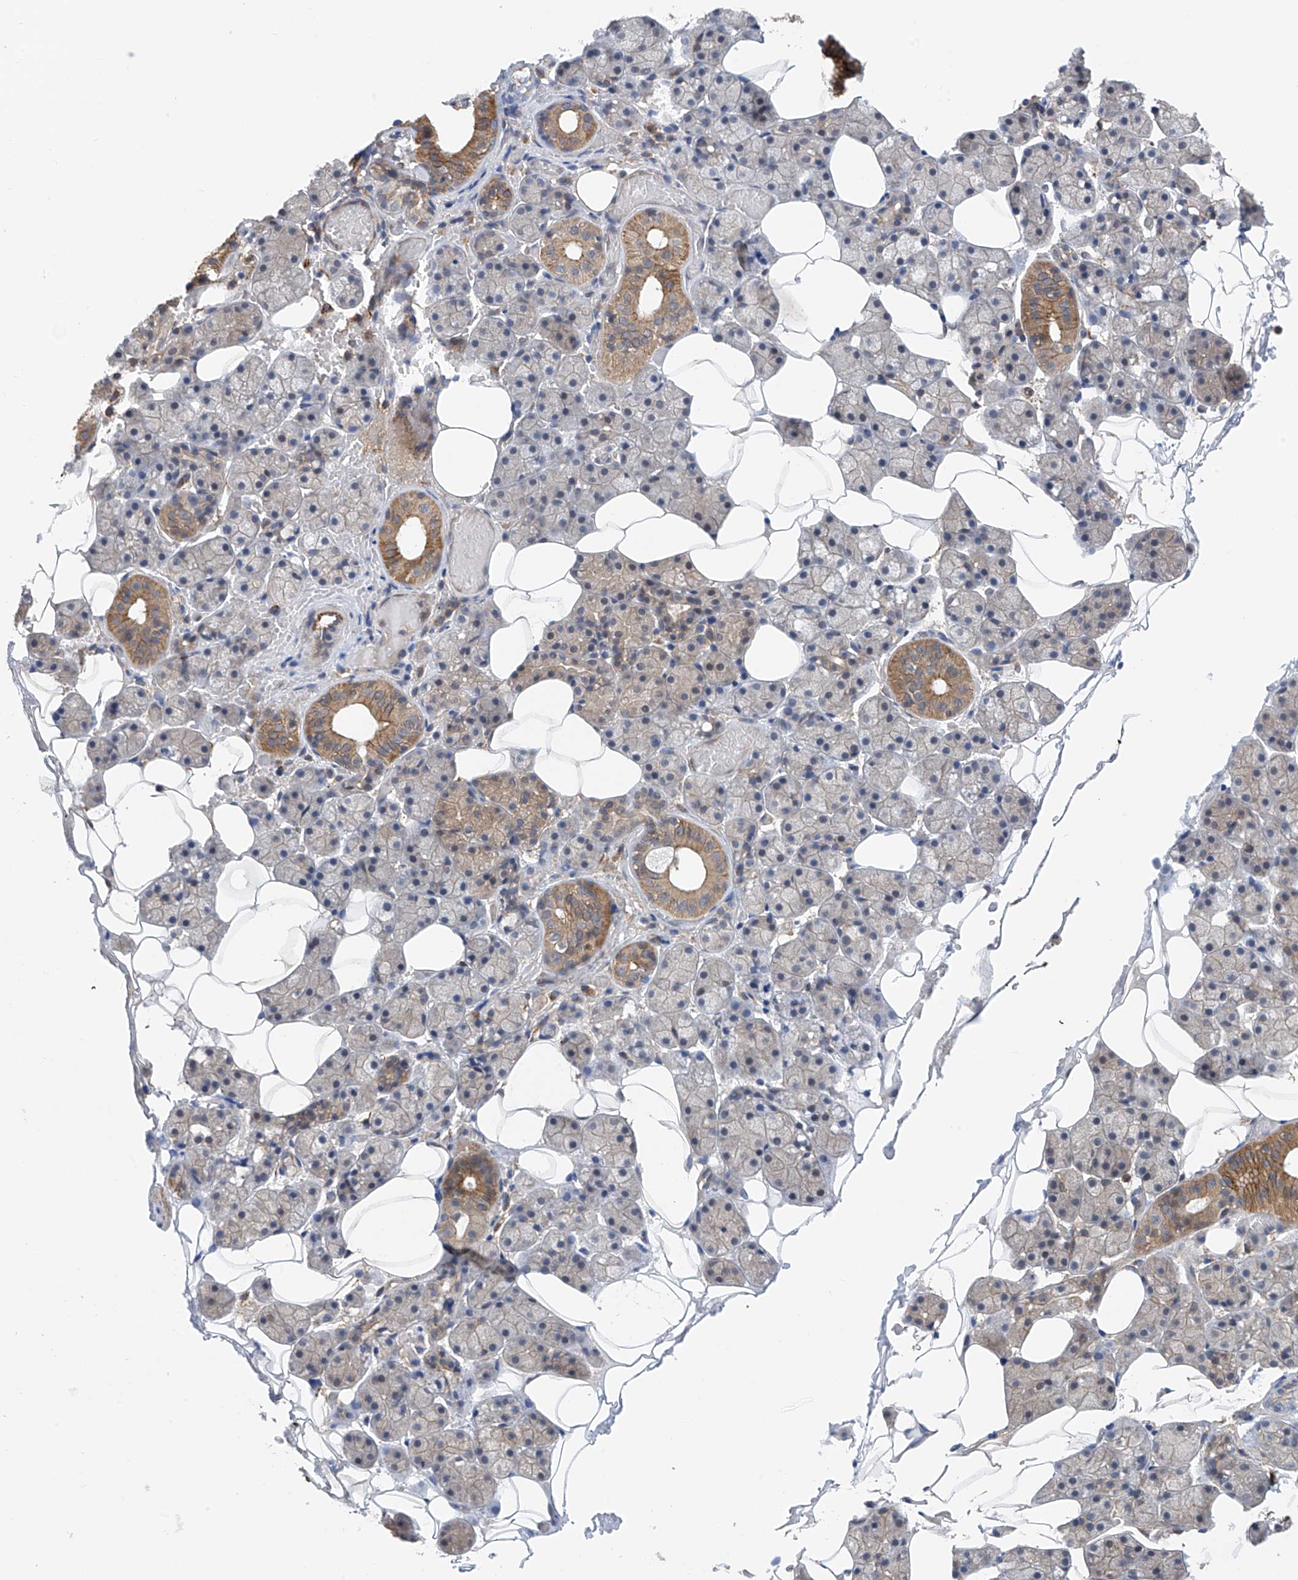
{"staining": {"intensity": "moderate", "quantity": "<25%", "location": "cytoplasmic/membranous"}, "tissue": "salivary gland", "cell_type": "Glandular cells", "image_type": "normal", "snomed": [{"axis": "morphology", "description": "Normal tissue, NOS"}, {"axis": "topography", "description": "Salivary gland"}], "caption": "The photomicrograph exhibits immunohistochemical staining of unremarkable salivary gland. There is moderate cytoplasmic/membranous staining is present in approximately <25% of glandular cells.", "gene": "CHPF", "patient": {"sex": "female", "age": 33}}